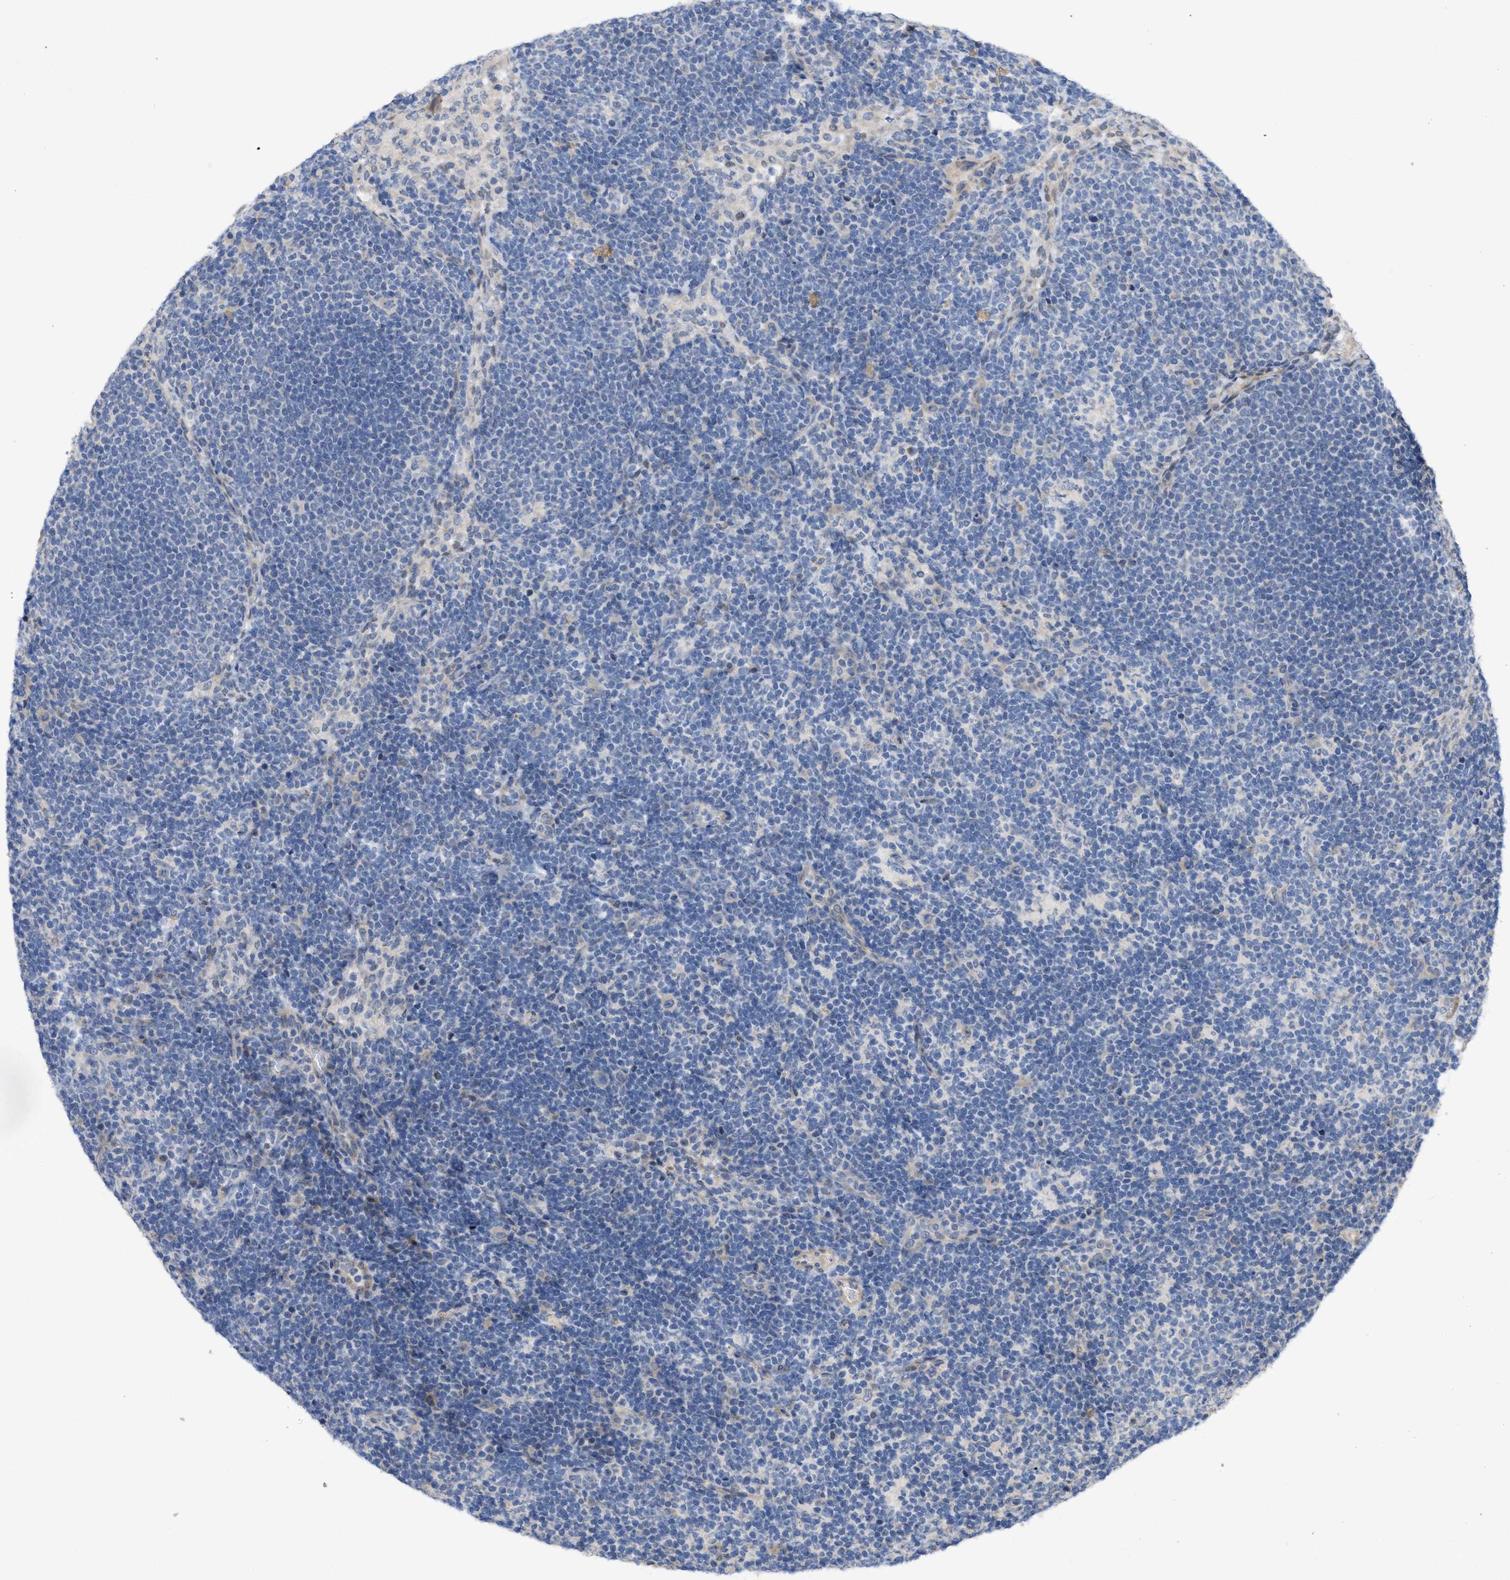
{"staining": {"intensity": "negative", "quantity": "none", "location": "none"}, "tissue": "lymph node", "cell_type": "Germinal center cells", "image_type": "normal", "snomed": [{"axis": "morphology", "description": "Normal tissue, NOS"}, {"axis": "morphology", "description": "Carcinoid, malignant, NOS"}, {"axis": "topography", "description": "Lymph node"}], "caption": "A high-resolution image shows immunohistochemistry (IHC) staining of normal lymph node, which displays no significant staining in germinal center cells.", "gene": "CDPF1", "patient": {"sex": "male", "age": 47}}